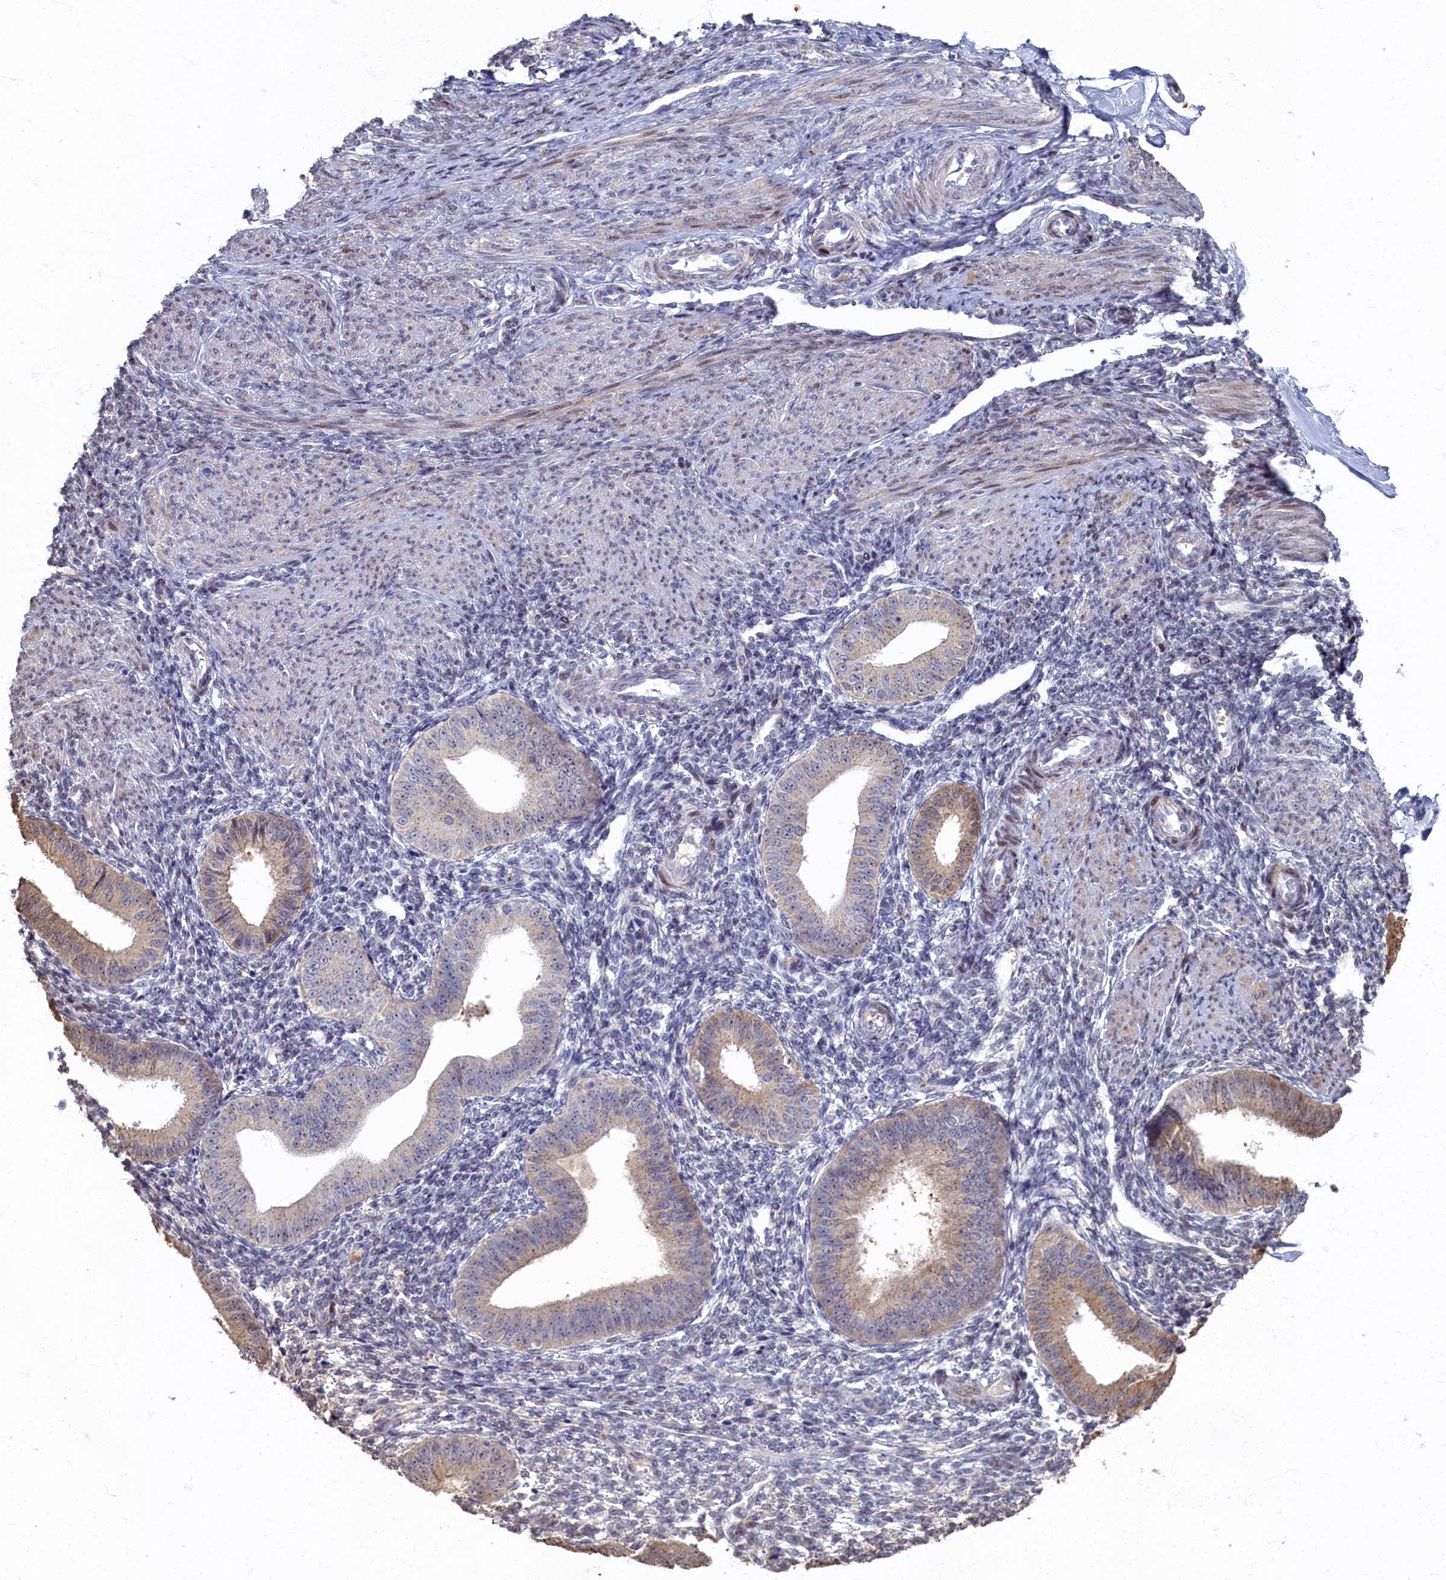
{"staining": {"intensity": "negative", "quantity": "none", "location": "none"}, "tissue": "endometrium", "cell_type": "Cells in endometrial stroma", "image_type": "normal", "snomed": [{"axis": "morphology", "description": "Normal tissue, NOS"}, {"axis": "topography", "description": "Uterus"}, {"axis": "topography", "description": "Endometrium"}], "caption": "A high-resolution micrograph shows immunohistochemistry (IHC) staining of normal endometrium, which displays no significant positivity in cells in endometrial stroma. (DAB (3,3'-diaminobenzidine) immunohistochemistry (IHC) visualized using brightfield microscopy, high magnification).", "gene": "HUNK", "patient": {"sex": "female", "age": 48}}